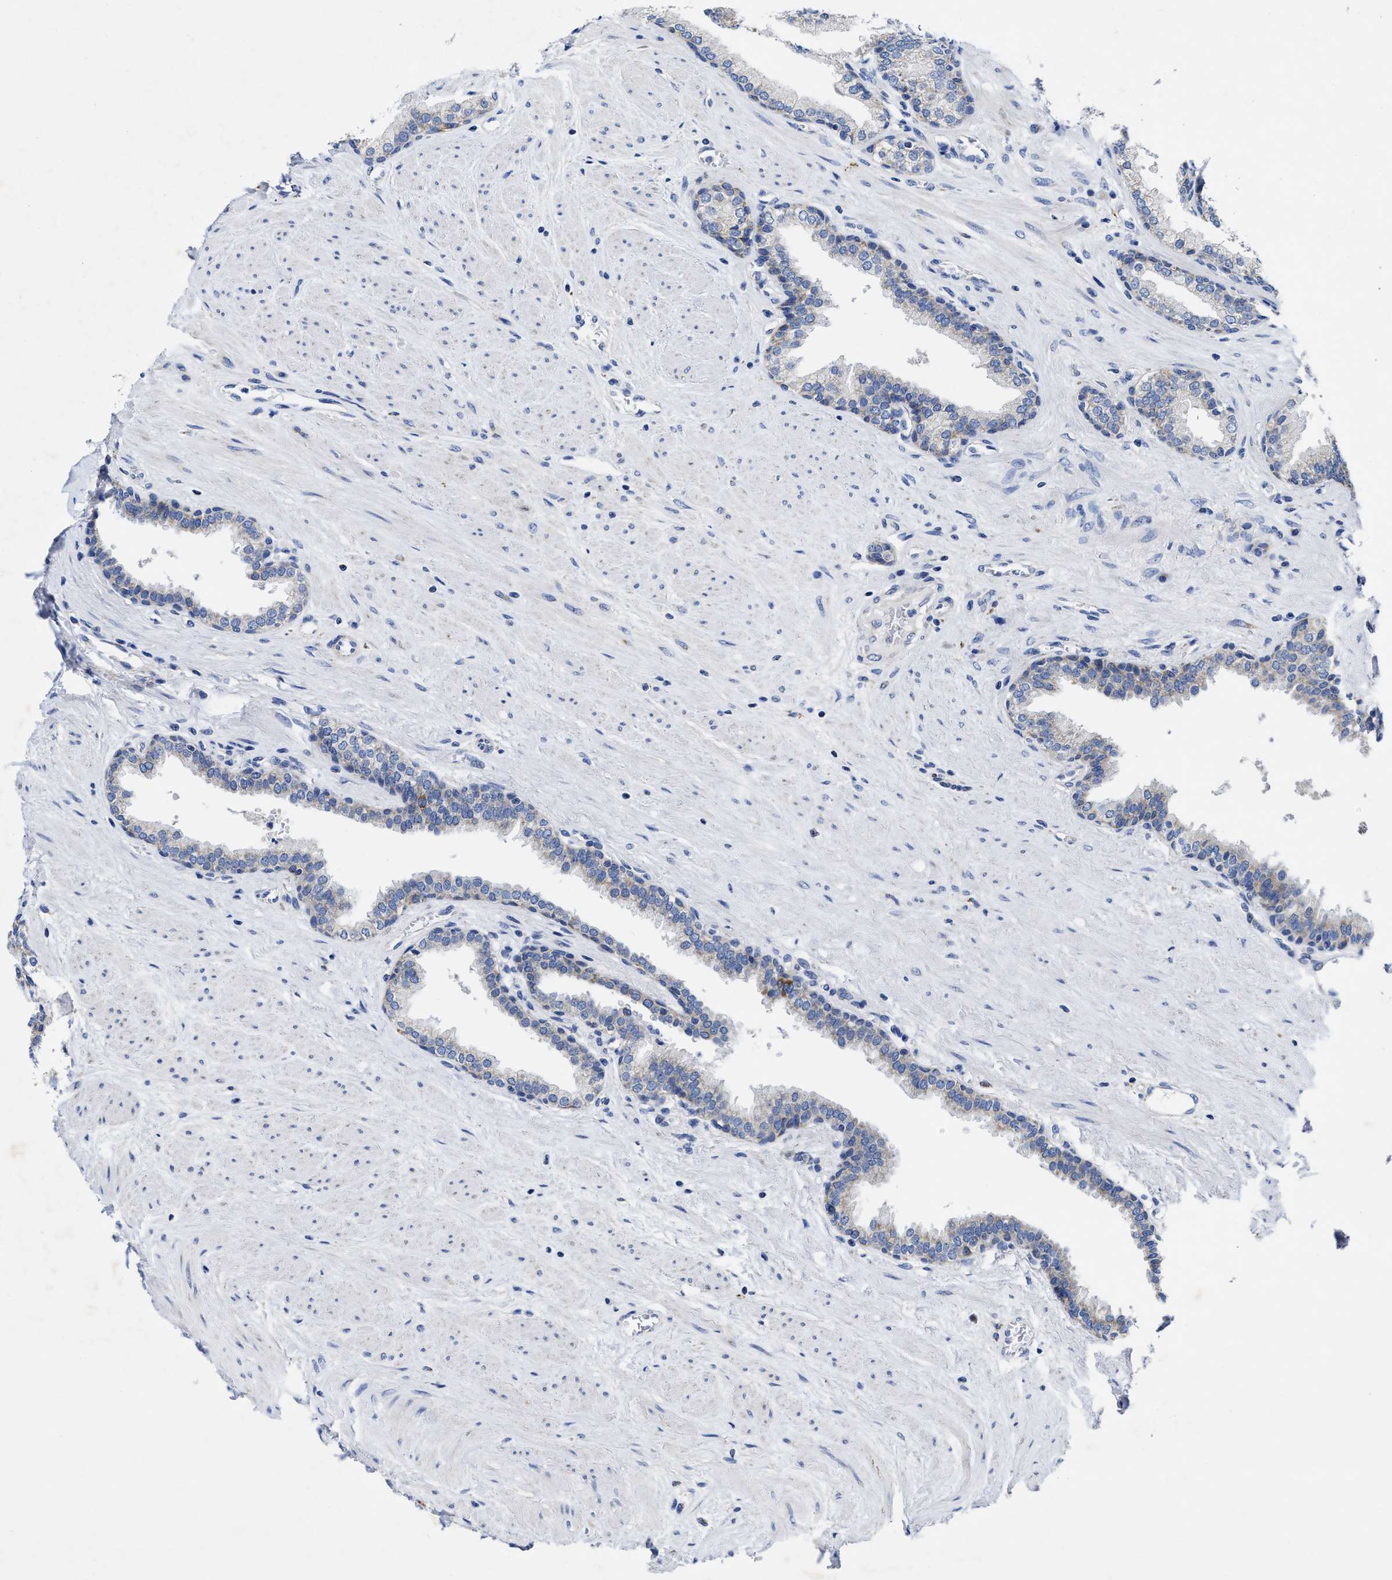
{"staining": {"intensity": "moderate", "quantity": "<25%", "location": "cytoplasmic/membranous"}, "tissue": "prostate", "cell_type": "Glandular cells", "image_type": "normal", "snomed": [{"axis": "morphology", "description": "Normal tissue, NOS"}, {"axis": "topography", "description": "Prostate"}], "caption": "Glandular cells show low levels of moderate cytoplasmic/membranous staining in approximately <25% of cells in benign prostate. (IHC, brightfield microscopy, high magnification).", "gene": "TBRG4", "patient": {"sex": "male", "age": 51}}